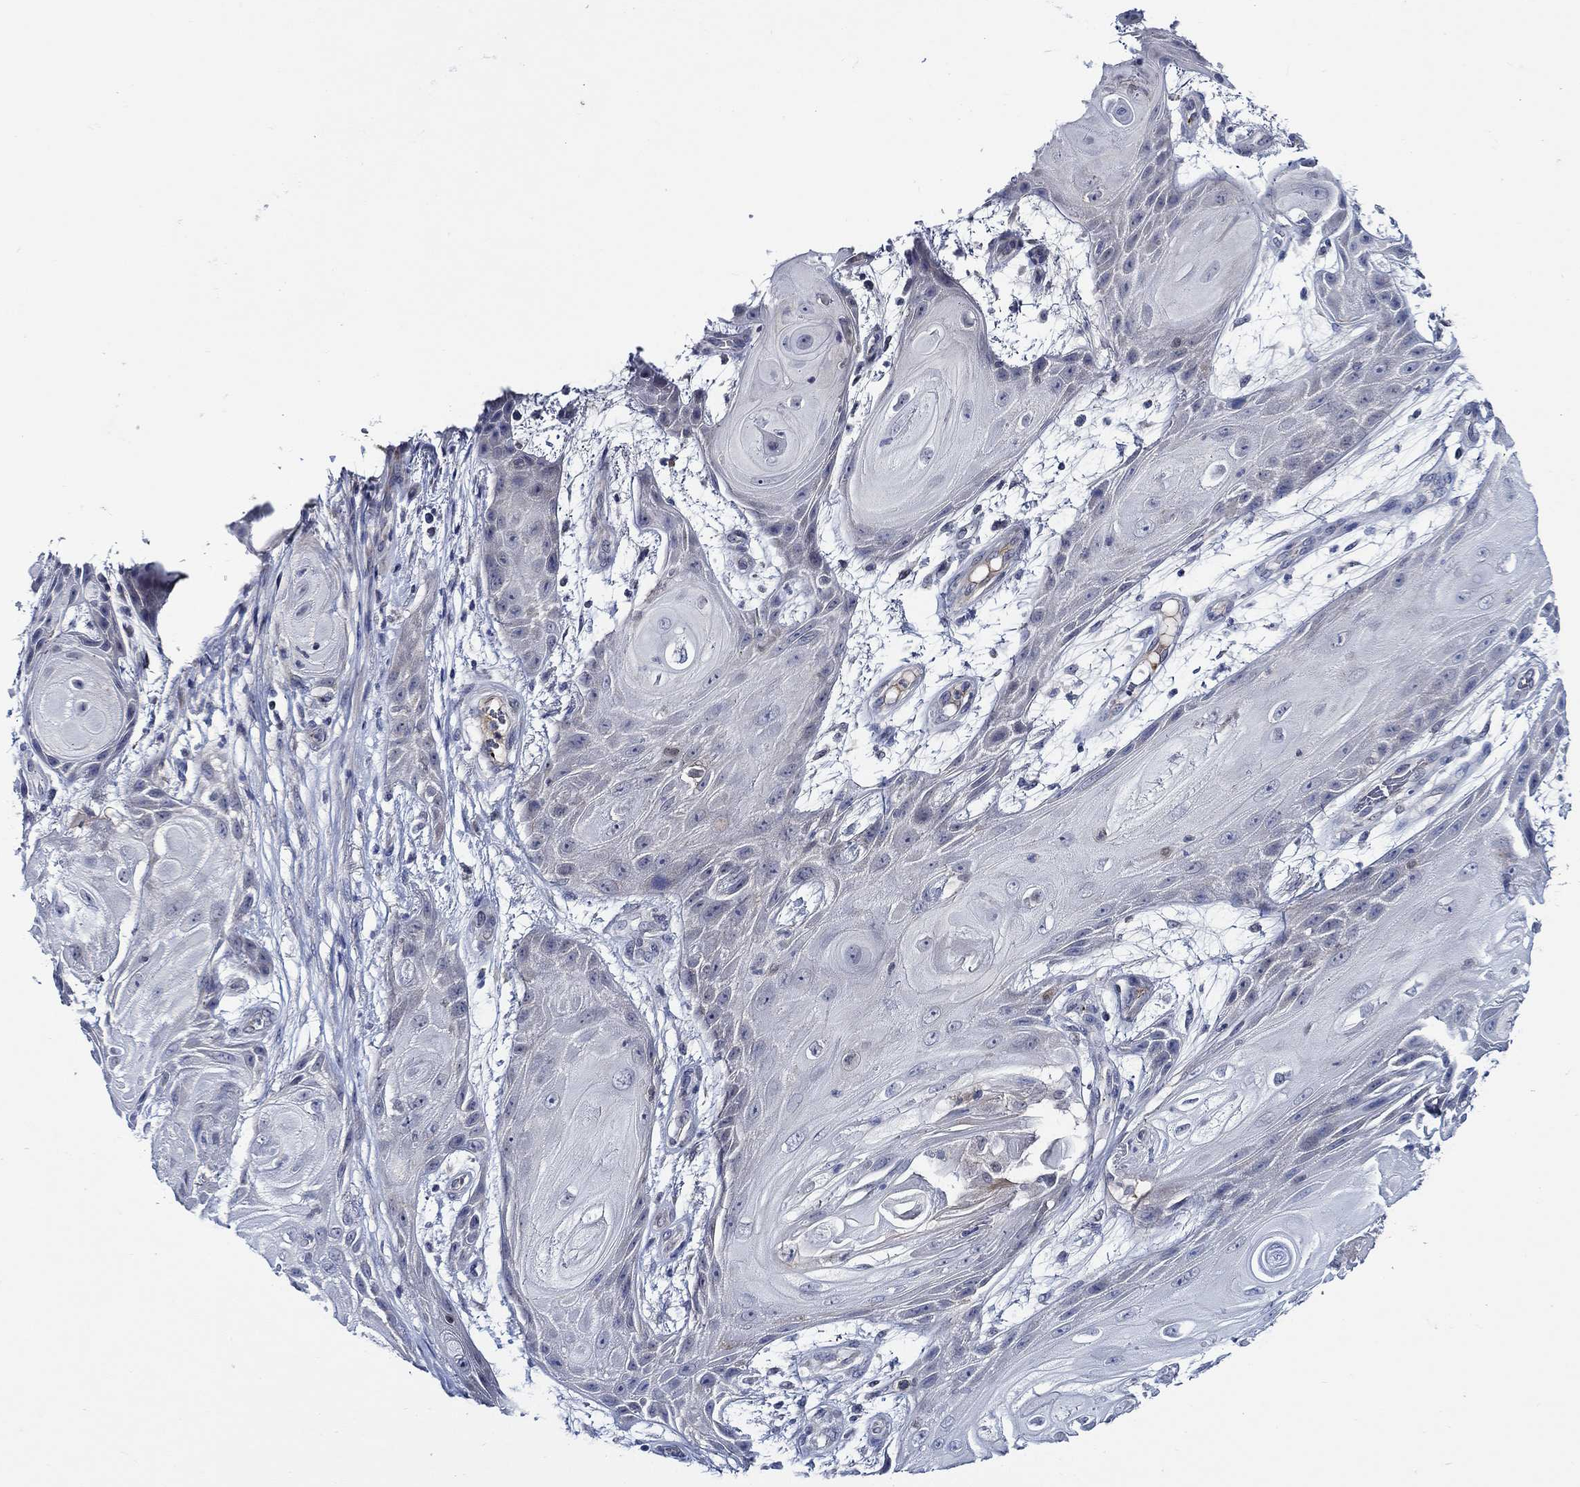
{"staining": {"intensity": "negative", "quantity": "none", "location": "none"}, "tissue": "skin cancer", "cell_type": "Tumor cells", "image_type": "cancer", "snomed": [{"axis": "morphology", "description": "Squamous cell carcinoma, NOS"}, {"axis": "topography", "description": "Skin"}], "caption": "A photomicrograph of skin cancer (squamous cell carcinoma) stained for a protein exhibits no brown staining in tumor cells.", "gene": "ALOX12", "patient": {"sex": "male", "age": 62}}